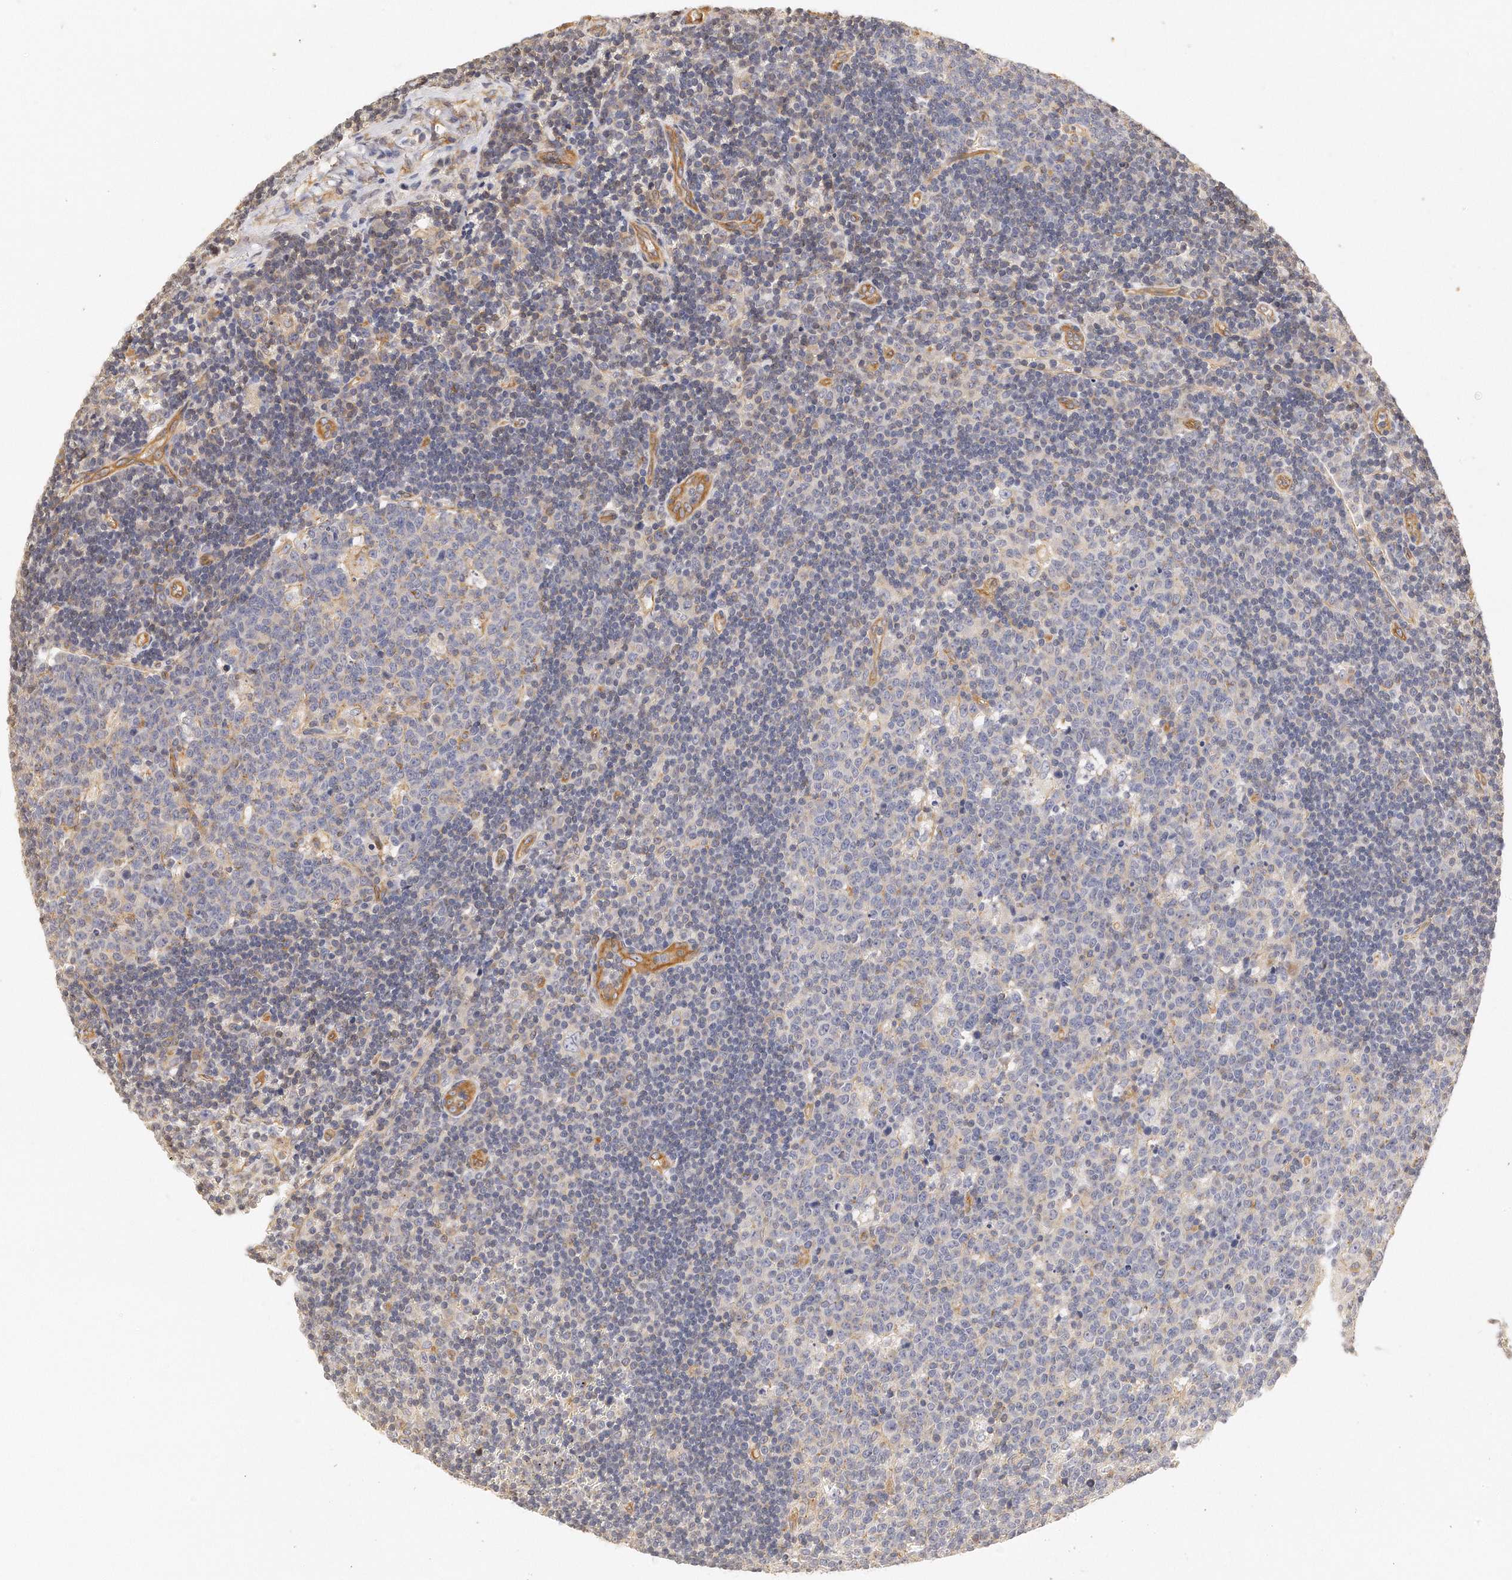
{"staining": {"intensity": "negative", "quantity": "none", "location": "none"}, "tissue": "lymph node", "cell_type": "Germinal center cells", "image_type": "normal", "snomed": [{"axis": "morphology", "description": "Normal tissue, NOS"}, {"axis": "topography", "description": "Lymph node"}, {"axis": "topography", "description": "Salivary gland"}], "caption": "High power microscopy micrograph of an immunohistochemistry photomicrograph of benign lymph node, revealing no significant staining in germinal center cells.", "gene": "CHST7", "patient": {"sex": "male", "age": 8}}